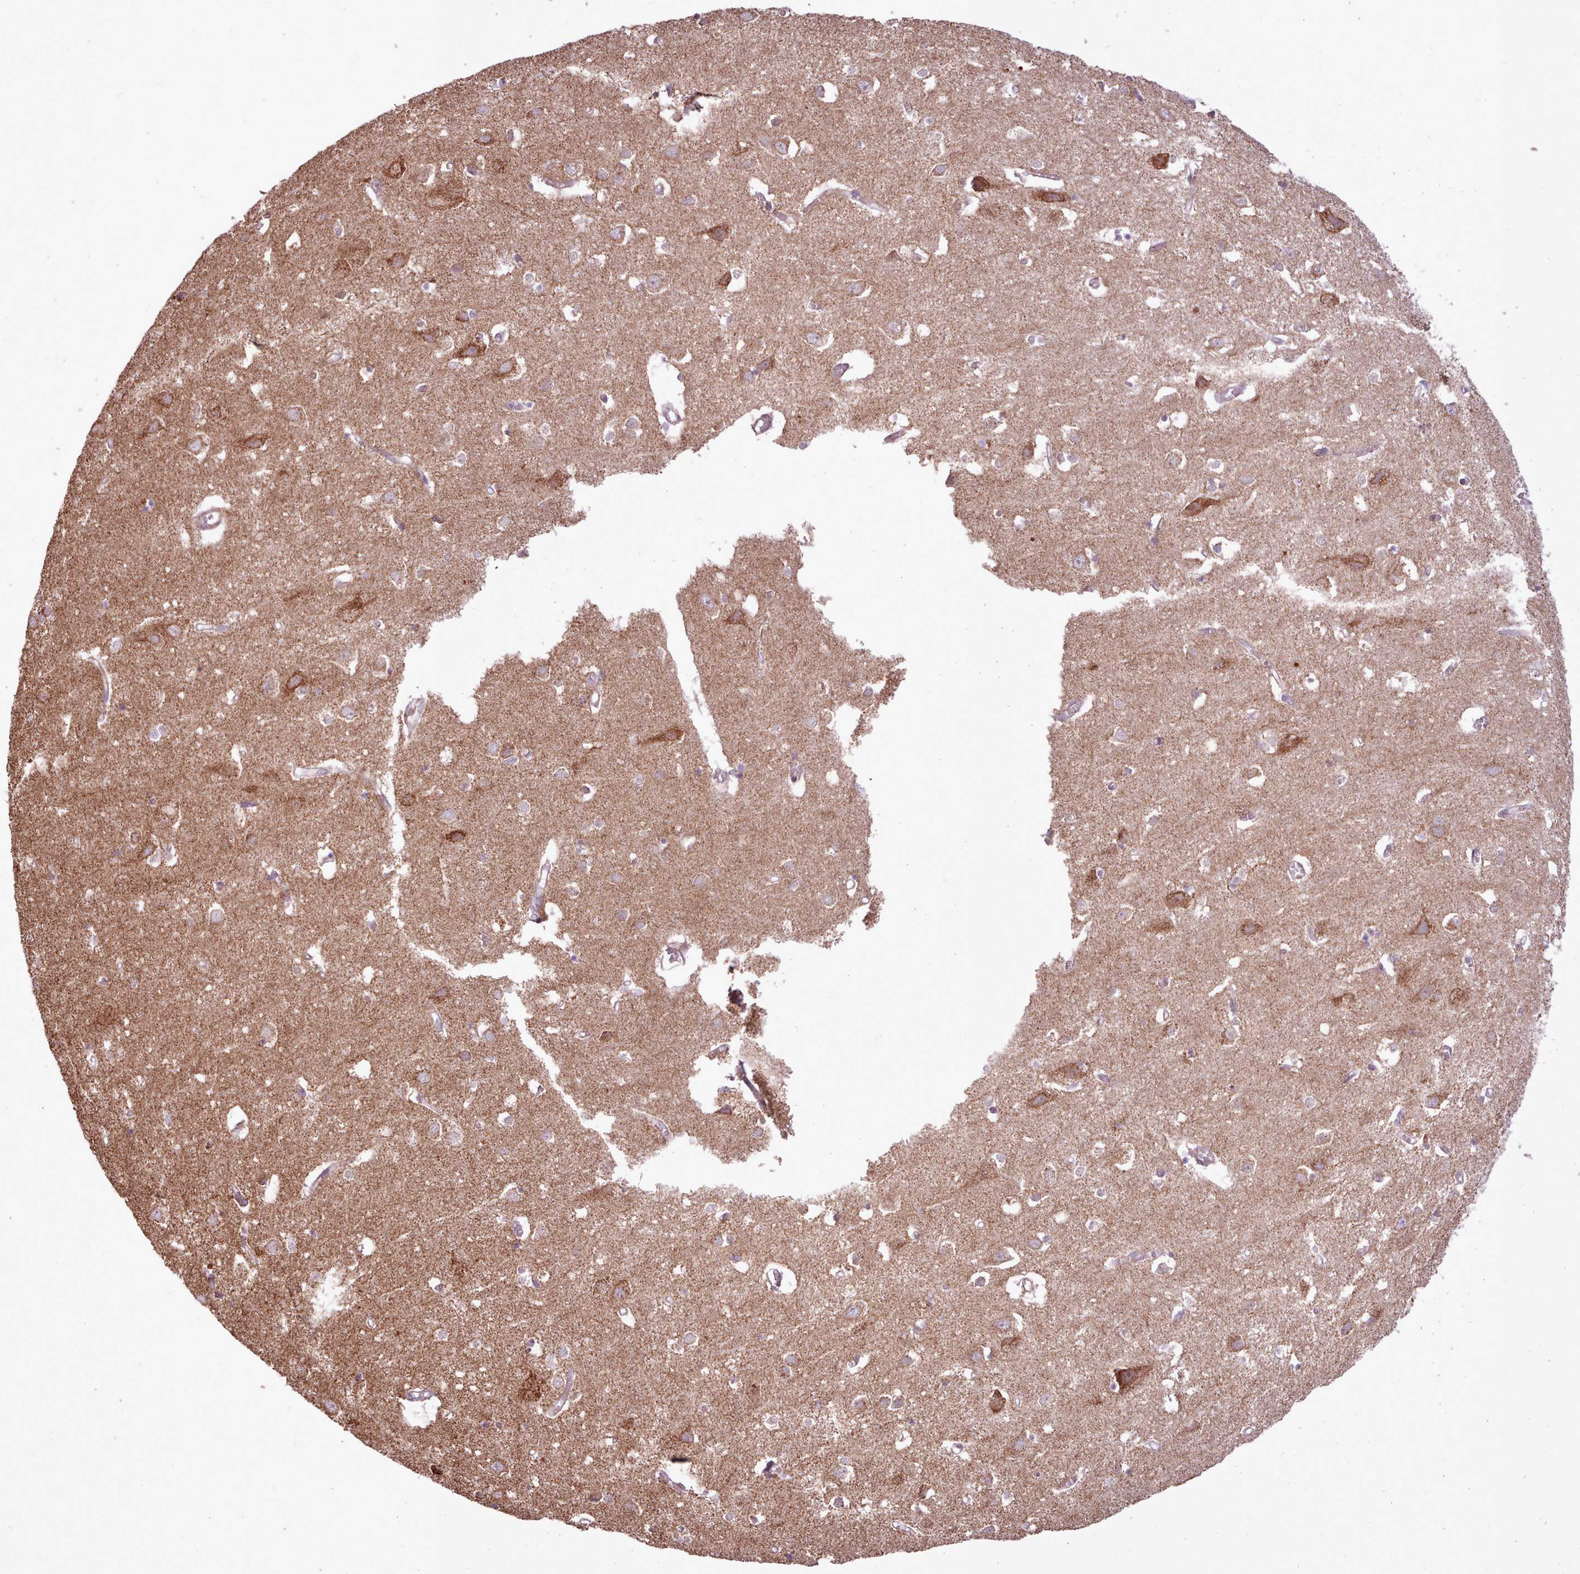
{"staining": {"intensity": "negative", "quantity": "none", "location": "none"}, "tissue": "cerebral cortex", "cell_type": "Endothelial cells", "image_type": "normal", "snomed": [{"axis": "morphology", "description": "Normal tissue, NOS"}, {"axis": "topography", "description": "Cerebral cortex"}], "caption": "IHC of normal human cerebral cortex exhibits no positivity in endothelial cells. The staining was performed using DAB (3,3'-diaminobenzidine) to visualize the protein expression in brown, while the nuclei were stained in blue with hematoxylin (Magnification: 20x).", "gene": "LIN7C", "patient": {"sex": "male", "age": 70}}